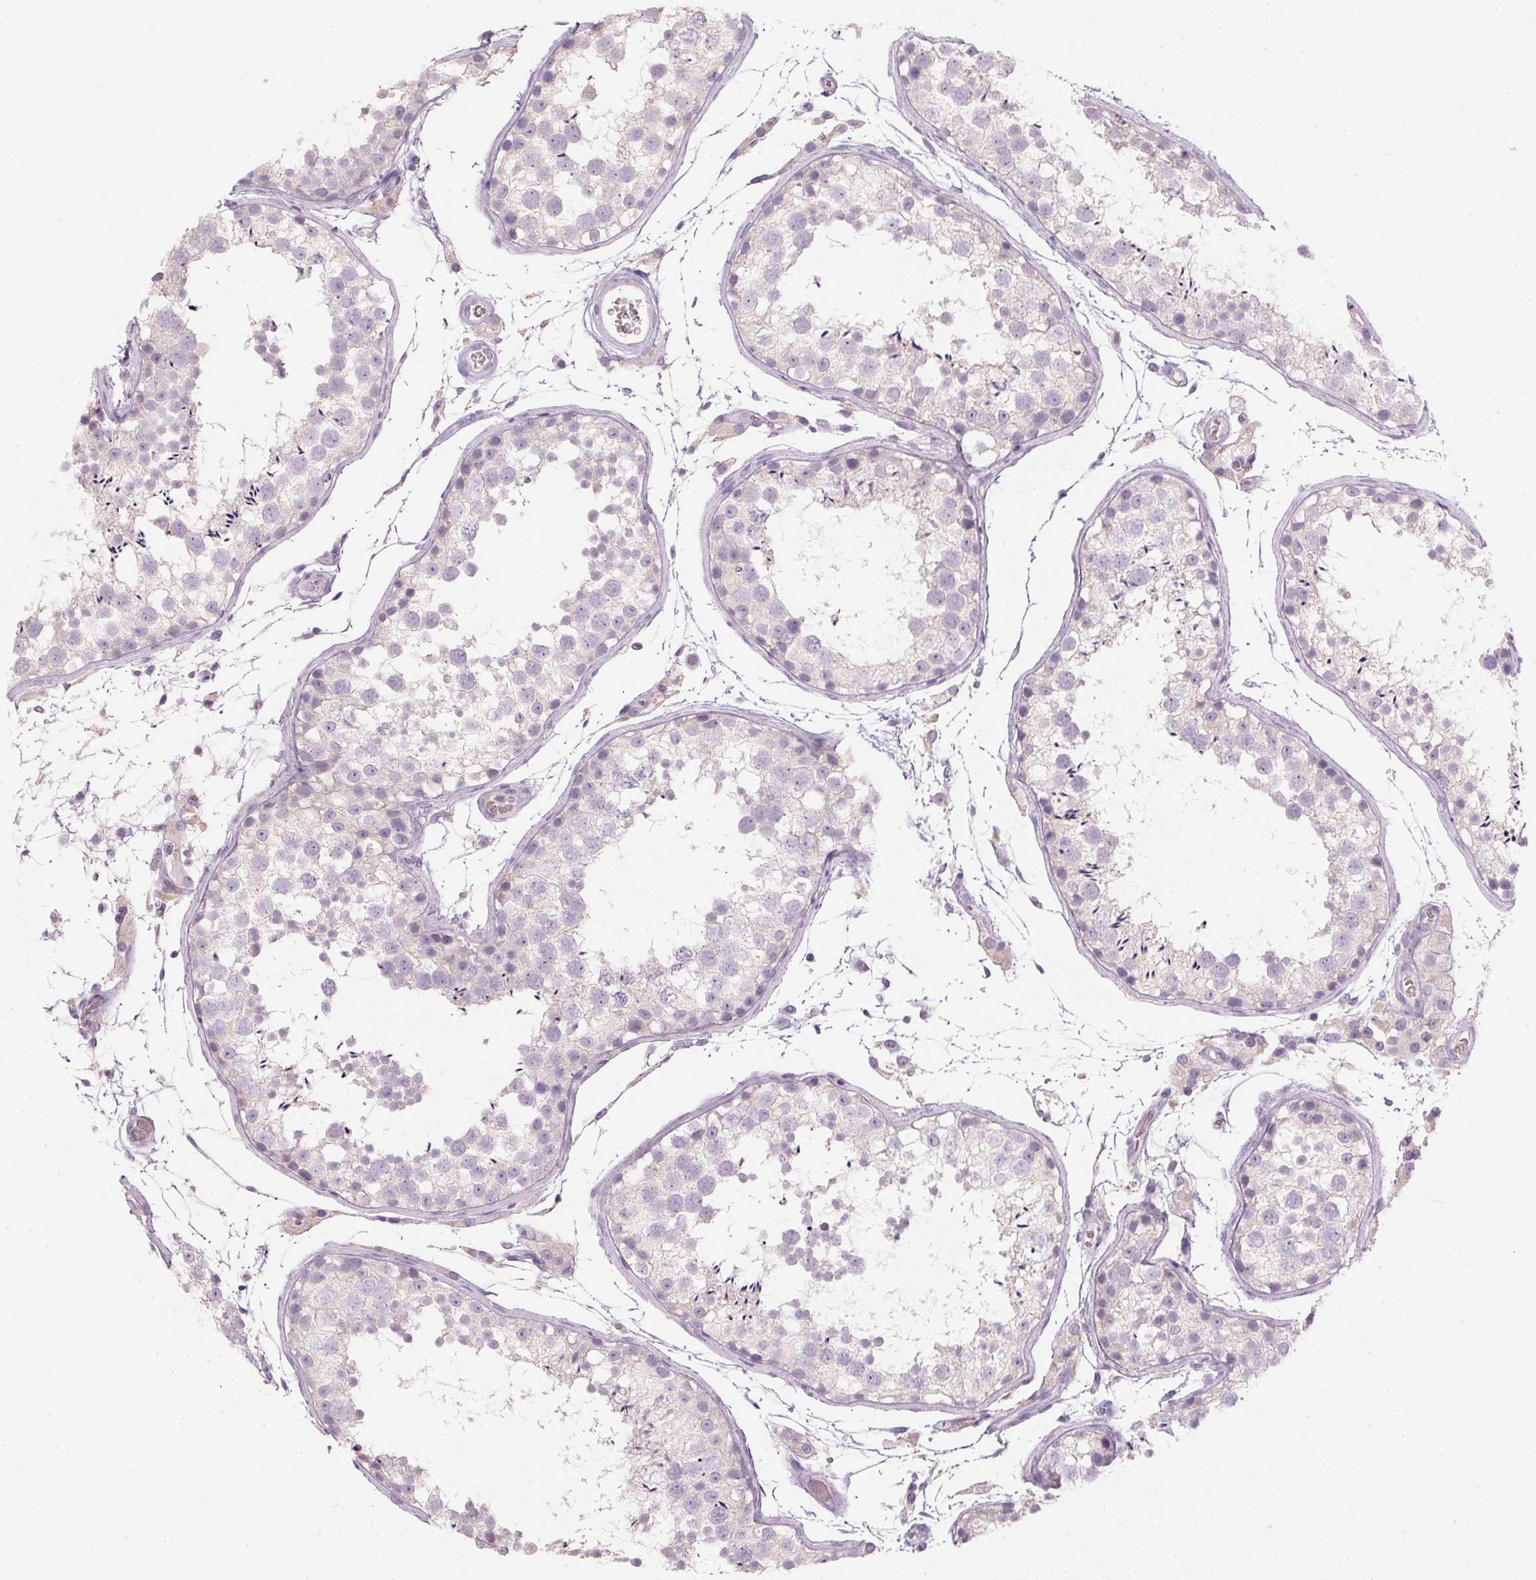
{"staining": {"intensity": "negative", "quantity": "none", "location": "none"}, "tissue": "testis", "cell_type": "Cells in seminiferous ducts", "image_type": "normal", "snomed": [{"axis": "morphology", "description": "Normal tissue, NOS"}, {"axis": "topography", "description": "Testis"}], "caption": "A photomicrograph of testis stained for a protein displays no brown staining in cells in seminiferous ducts. (DAB (3,3'-diaminobenzidine) IHC with hematoxylin counter stain).", "gene": "HSD17B1", "patient": {"sex": "male", "age": 29}}